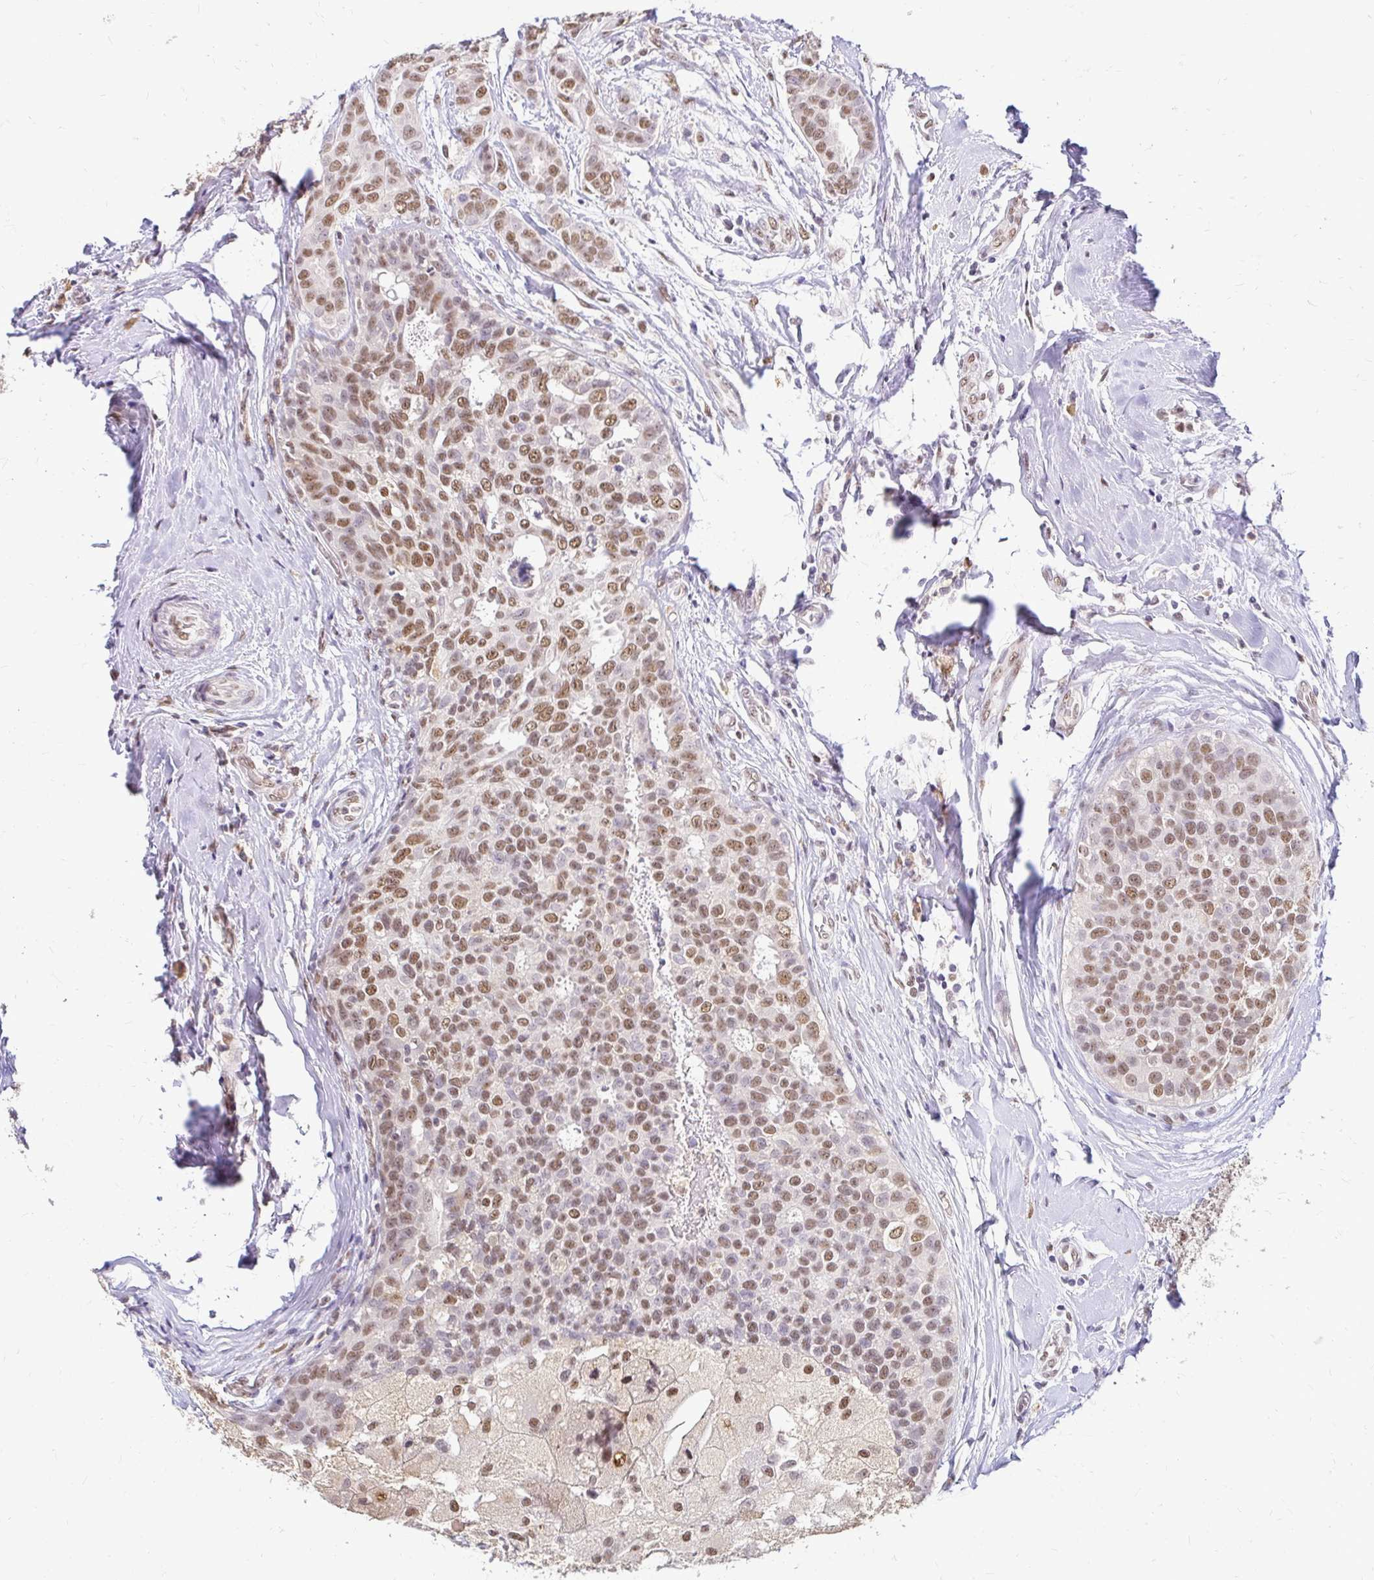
{"staining": {"intensity": "moderate", "quantity": ">75%", "location": "nuclear"}, "tissue": "breast cancer", "cell_type": "Tumor cells", "image_type": "cancer", "snomed": [{"axis": "morphology", "description": "Duct carcinoma"}, {"axis": "topography", "description": "Breast"}], "caption": "An image of human breast cancer (intraductal carcinoma) stained for a protein reveals moderate nuclear brown staining in tumor cells. (Brightfield microscopy of DAB IHC at high magnification).", "gene": "RIMS4", "patient": {"sex": "female", "age": 45}}